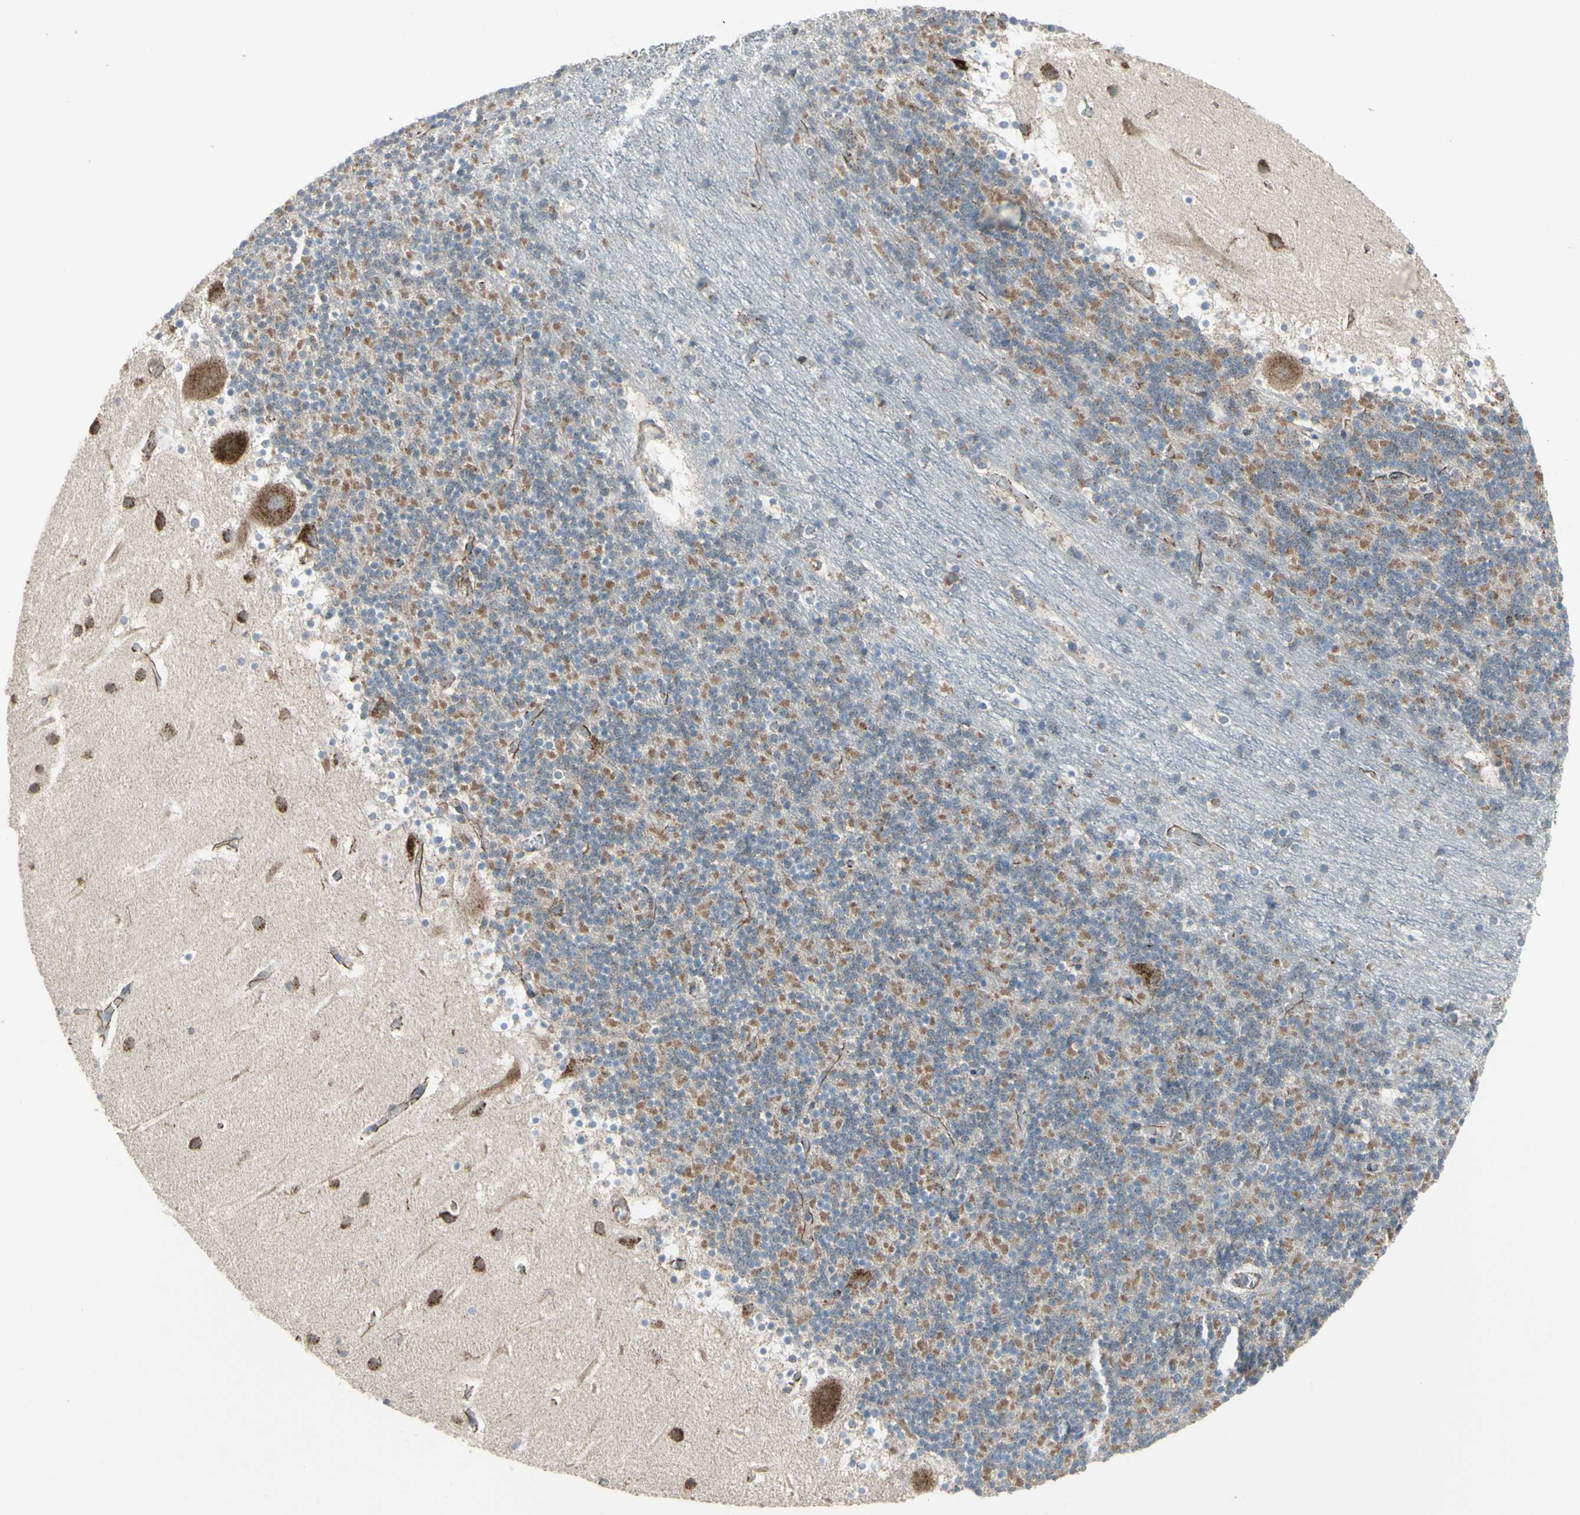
{"staining": {"intensity": "moderate", "quantity": "25%-75%", "location": "cytoplasmic/membranous"}, "tissue": "cerebellum", "cell_type": "Cells in granular layer", "image_type": "normal", "snomed": [{"axis": "morphology", "description": "Normal tissue, NOS"}, {"axis": "topography", "description": "Cerebellum"}], "caption": "Protein staining of benign cerebellum shows moderate cytoplasmic/membranous expression in about 25%-75% of cells in granular layer. The protein of interest is stained brown, and the nuclei are stained in blue (DAB (3,3'-diaminobenzidine) IHC with brightfield microscopy, high magnification).", "gene": "FAM171B", "patient": {"sex": "male", "age": 45}}